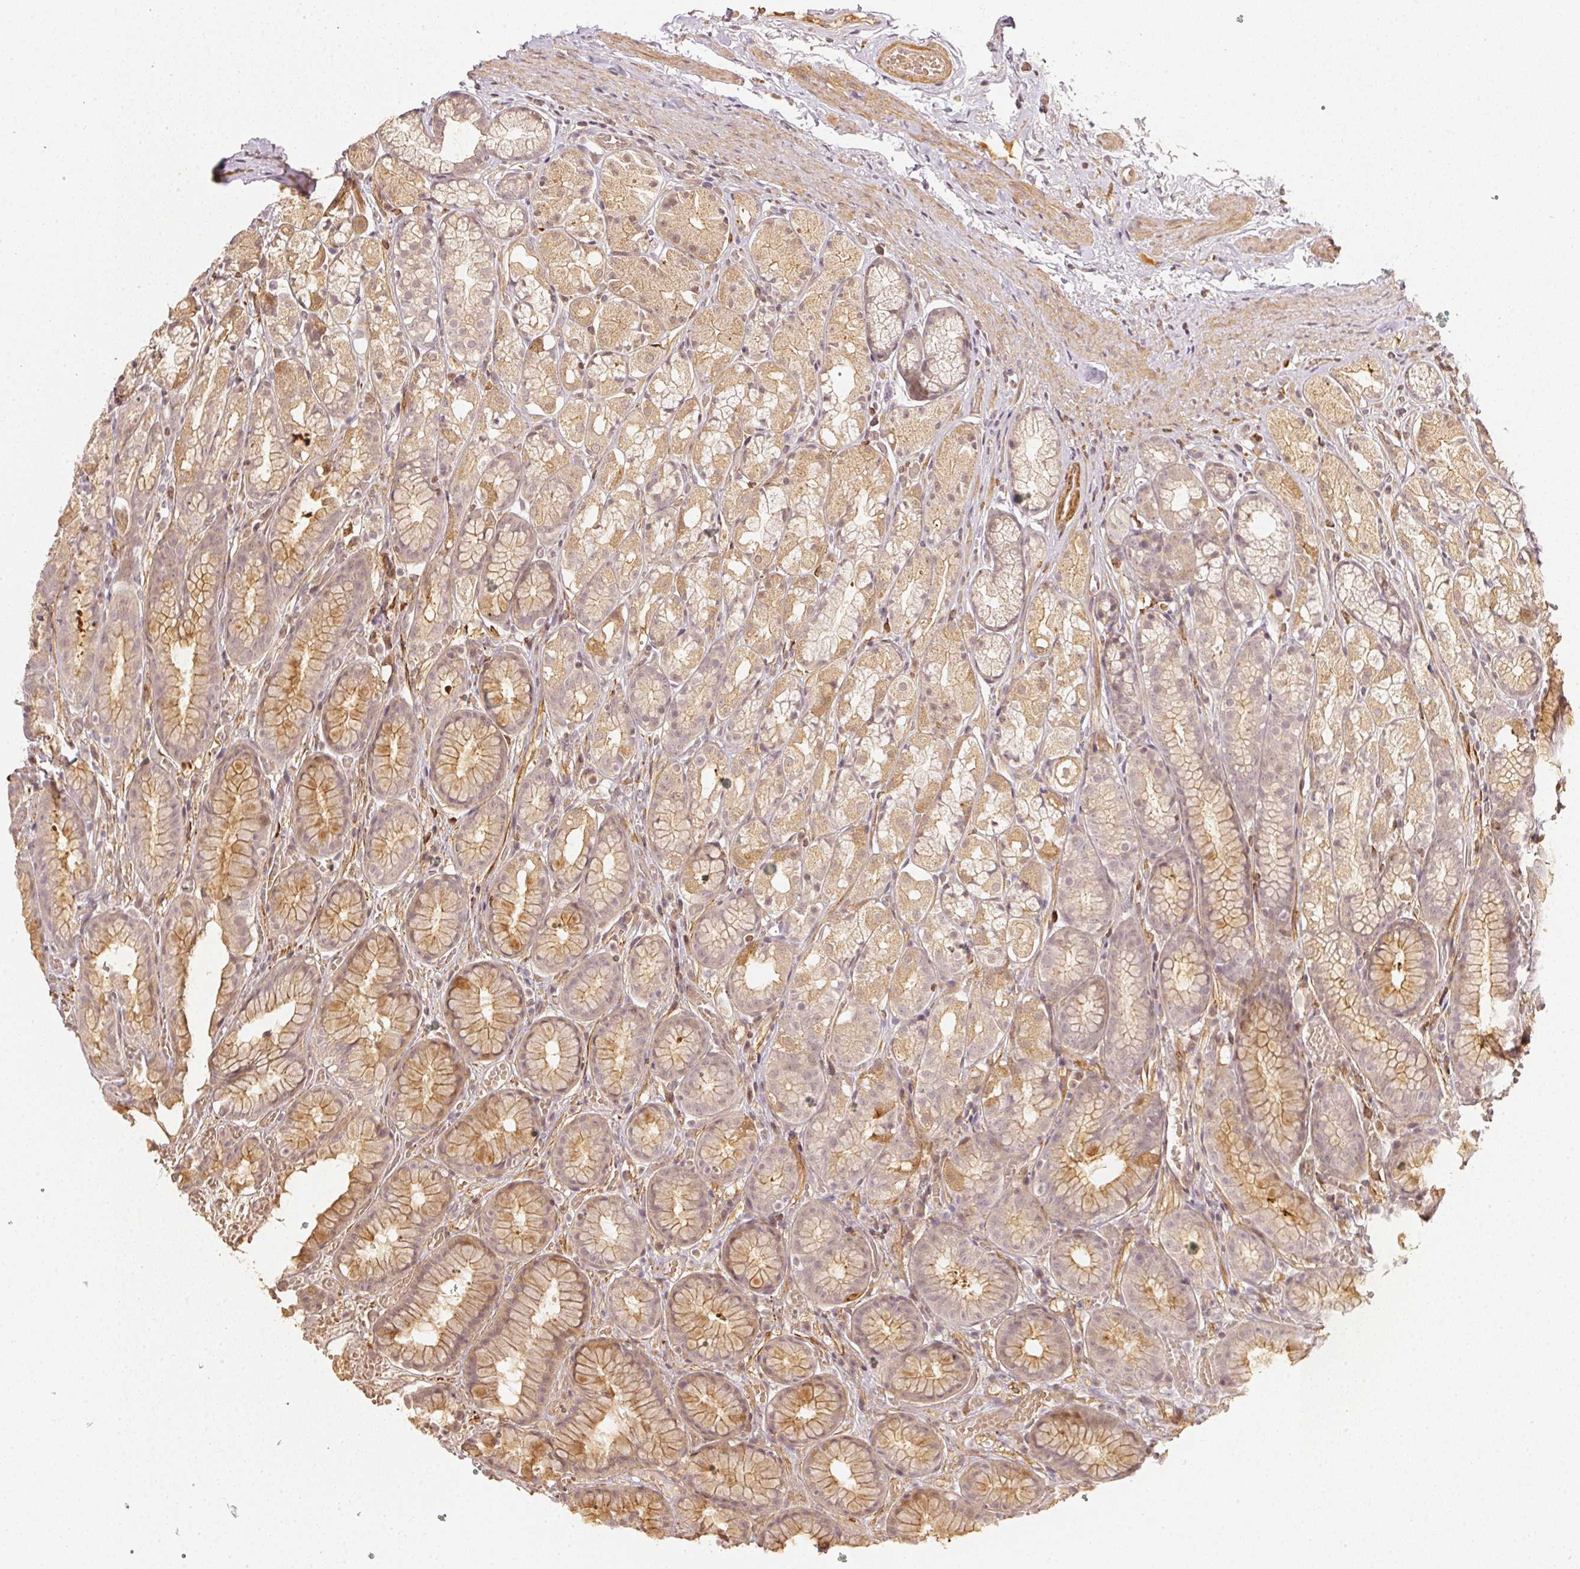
{"staining": {"intensity": "weak", "quantity": "25%-75%", "location": "cytoplasmic/membranous"}, "tissue": "stomach", "cell_type": "Glandular cells", "image_type": "normal", "snomed": [{"axis": "morphology", "description": "Normal tissue, NOS"}, {"axis": "topography", "description": "Stomach"}], "caption": "A brown stain highlights weak cytoplasmic/membranous staining of a protein in glandular cells of benign stomach. (IHC, brightfield microscopy, high magnification).", "gene": "SERPINE1", "patient": {"sex": "male", "age": 70}}